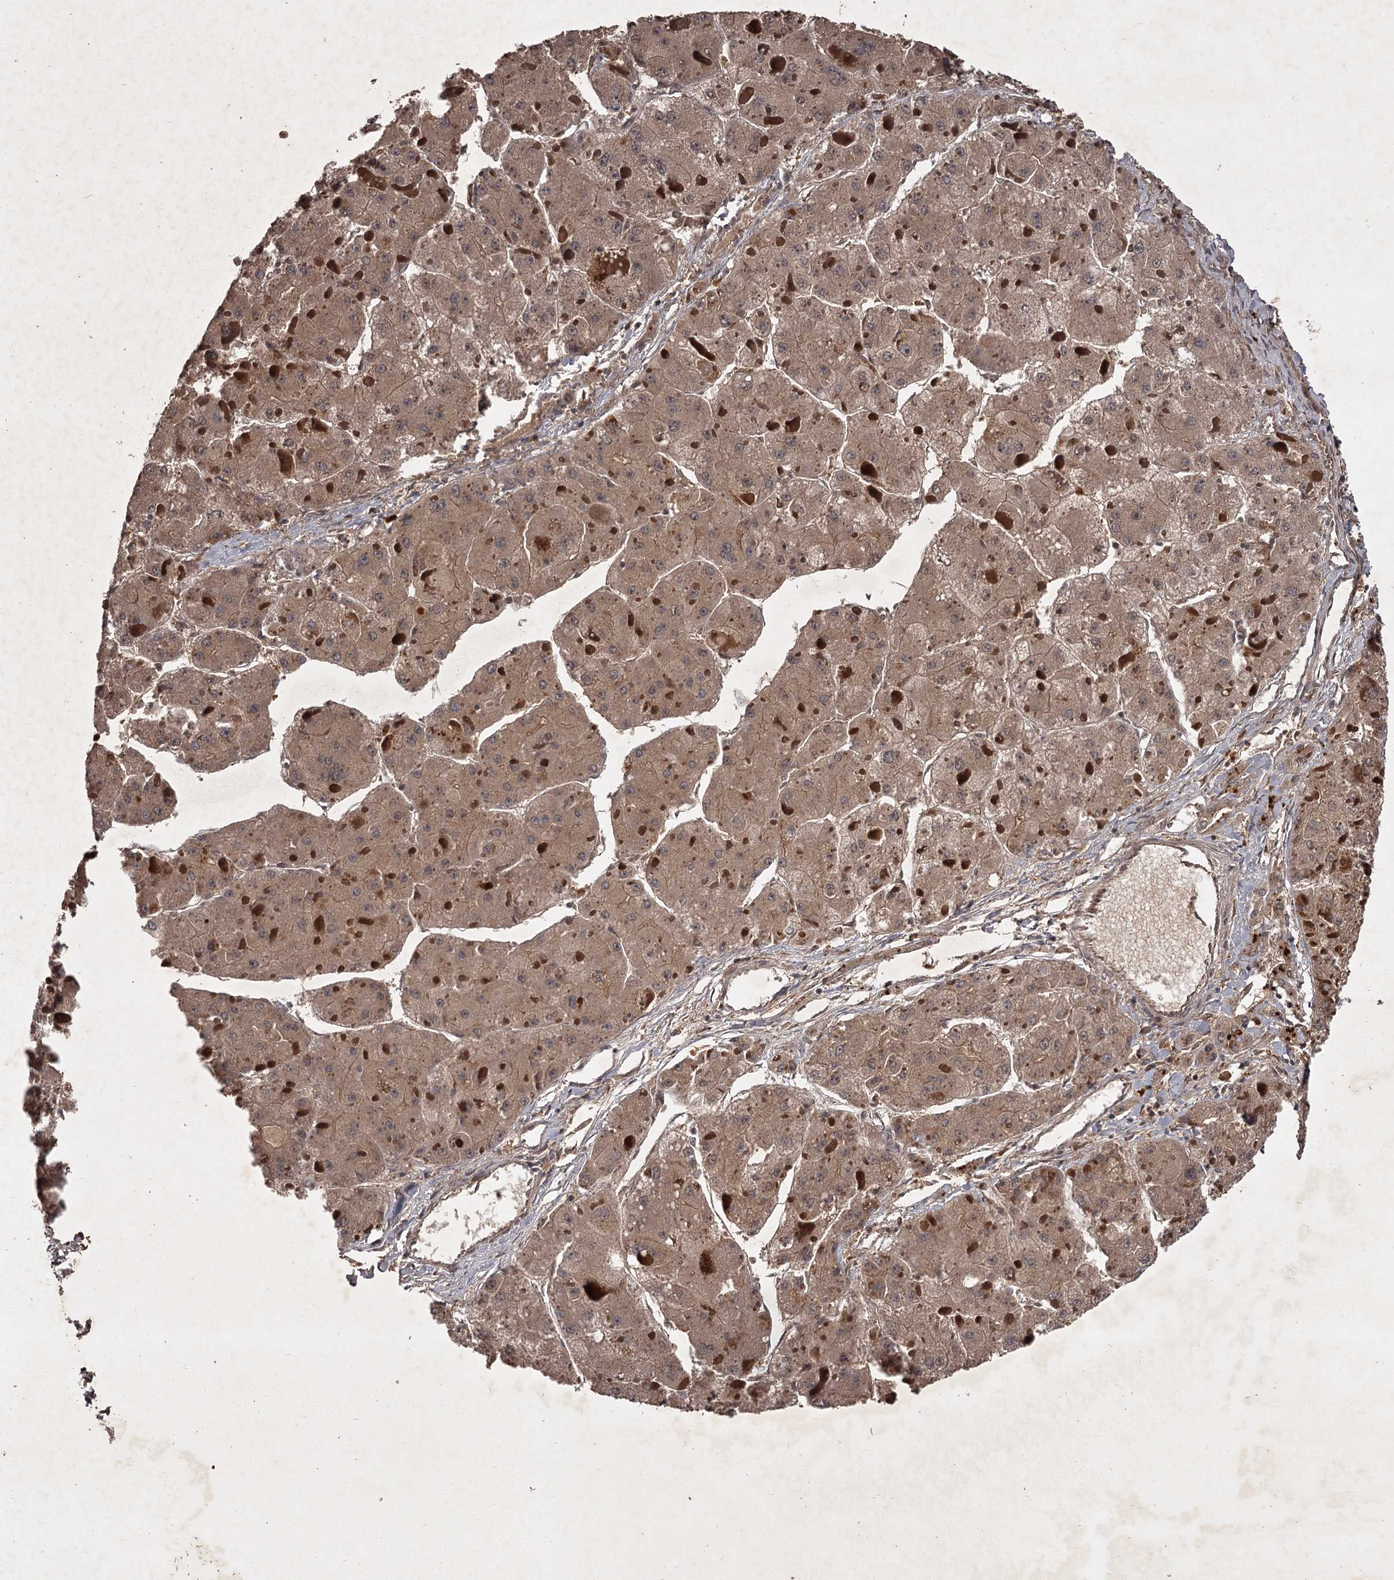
{"staining": {"intensity": "moderate", "quantity": ">75%", "location": "cytoplasmic/membranous,nuclear"}, "tissue": "liver cancer", "cell_type": "Tumor cells", "image_type": "cancer", "snomed": [{"axis": "morphology", "description": "Carcinoma, Hepatocellular, NOS"}, {"axis": "topography", "description": "Liver"}], "caption": "IHC staining of hepatocellular carcinoma (liver), which shows medium levels of moderate cytoplasmic/membranous and nuclear positivity in about >75% of tumor cells indicating moderate cytoplasmic/membranous and nuclear protein expression. The staining was performed using DAB (3,3'-diaminobenzidine) (brown) for protein detection and nuclei were counterstained in hematoxylin (blue).", "gene": "TBC1D23", "patient": {"sex": "female", "age": 73}}